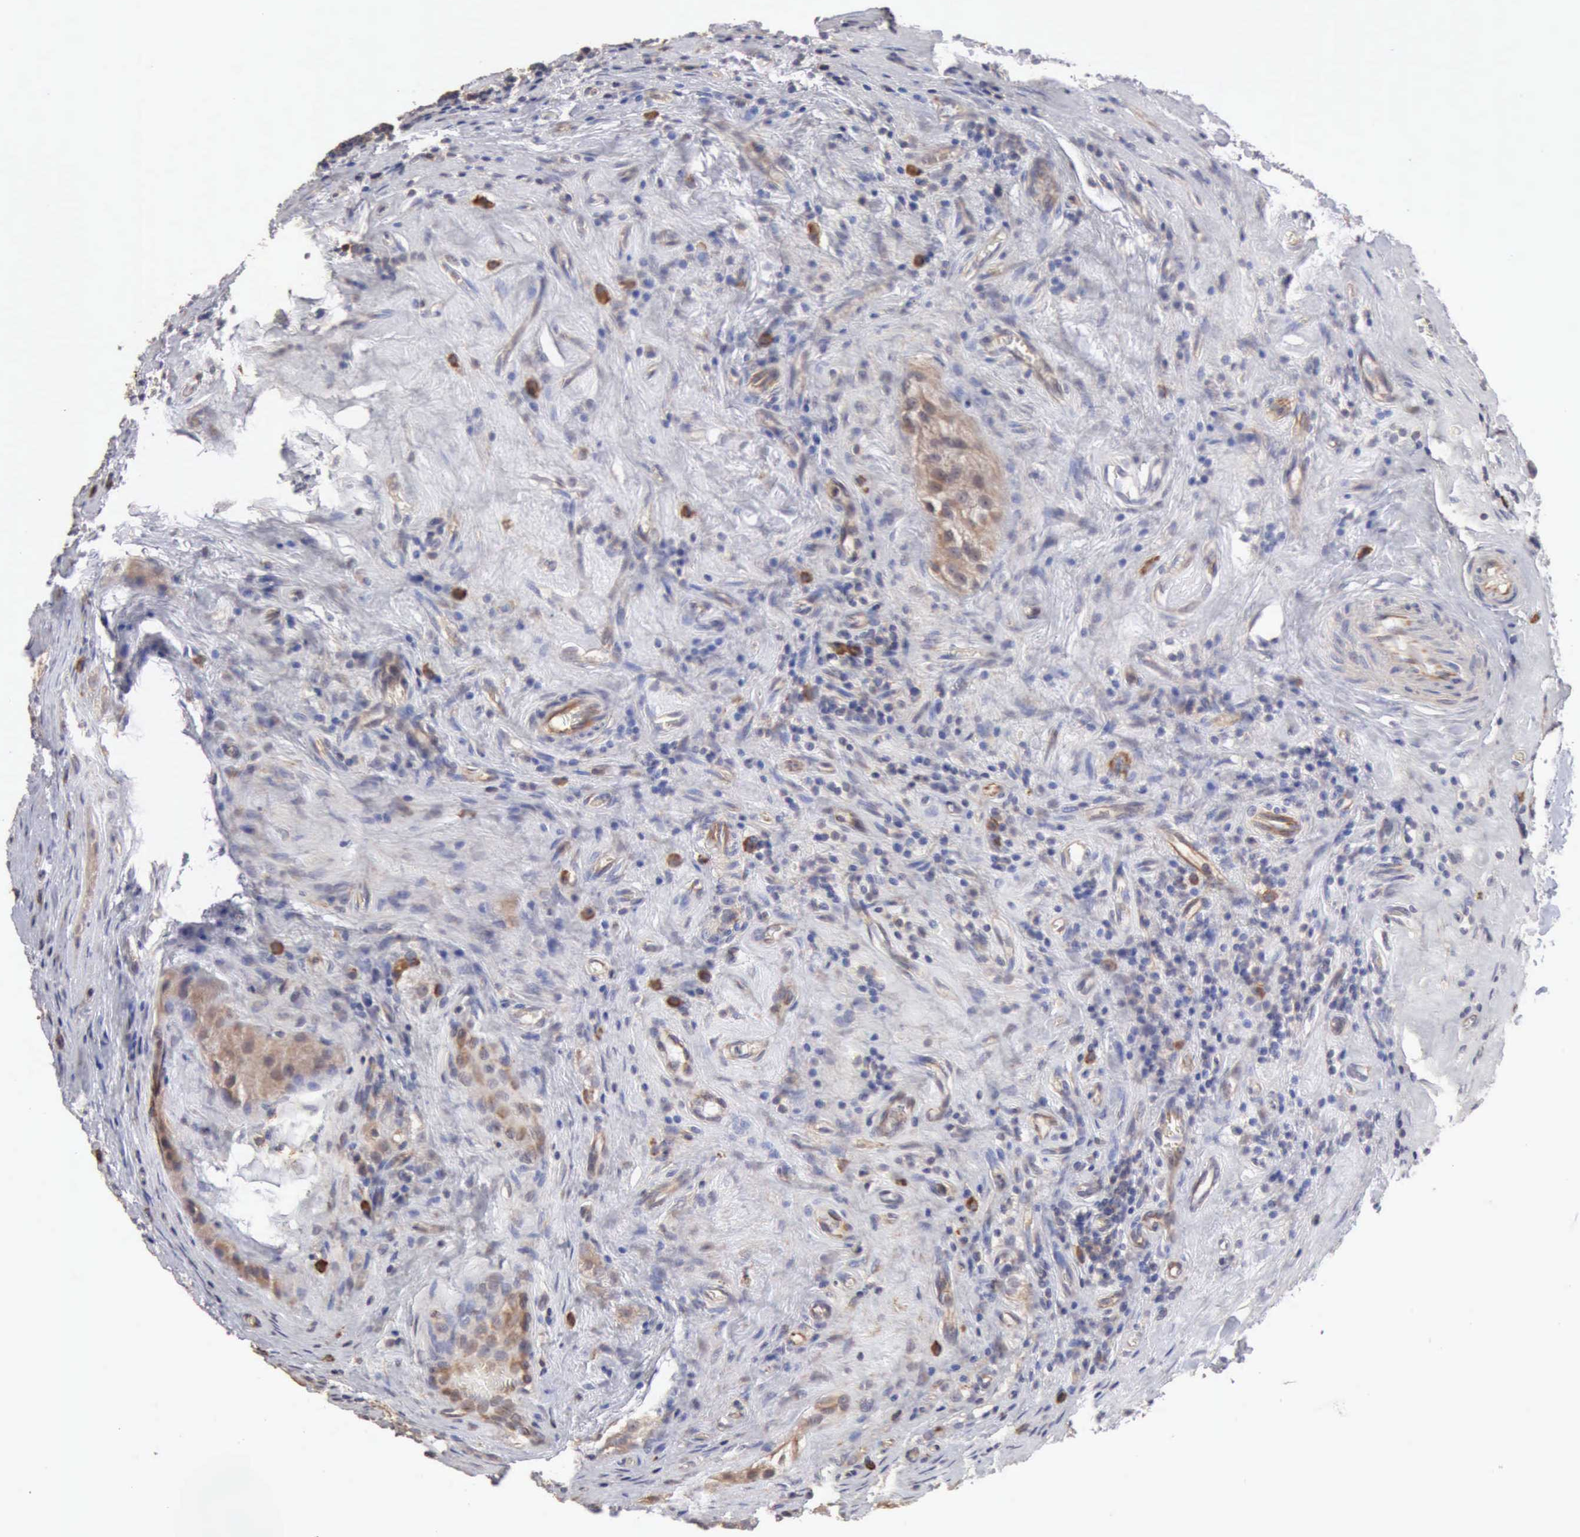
{"staining": {"intensity": "weak", "quantity": "25%-75%", "location": "cytoplasmic/membranous,nuclear"}, "tissue": "testis cancer", "cell_type": "Tumor cells", "image_type": "cancer", "snomed": [{"axis": "morphology", "description": "Seminoma, NOS"}, {"axis": "topography", "description": "Testis"}], "caption": "A micrograph of human testis cancer (seminoma) stained for a protein shows weak cytoplasmic/membranous and nuclear brown staining in tumor cells.", "gene": "GPR101", "patient": {"sex": "male", "age": 34}}